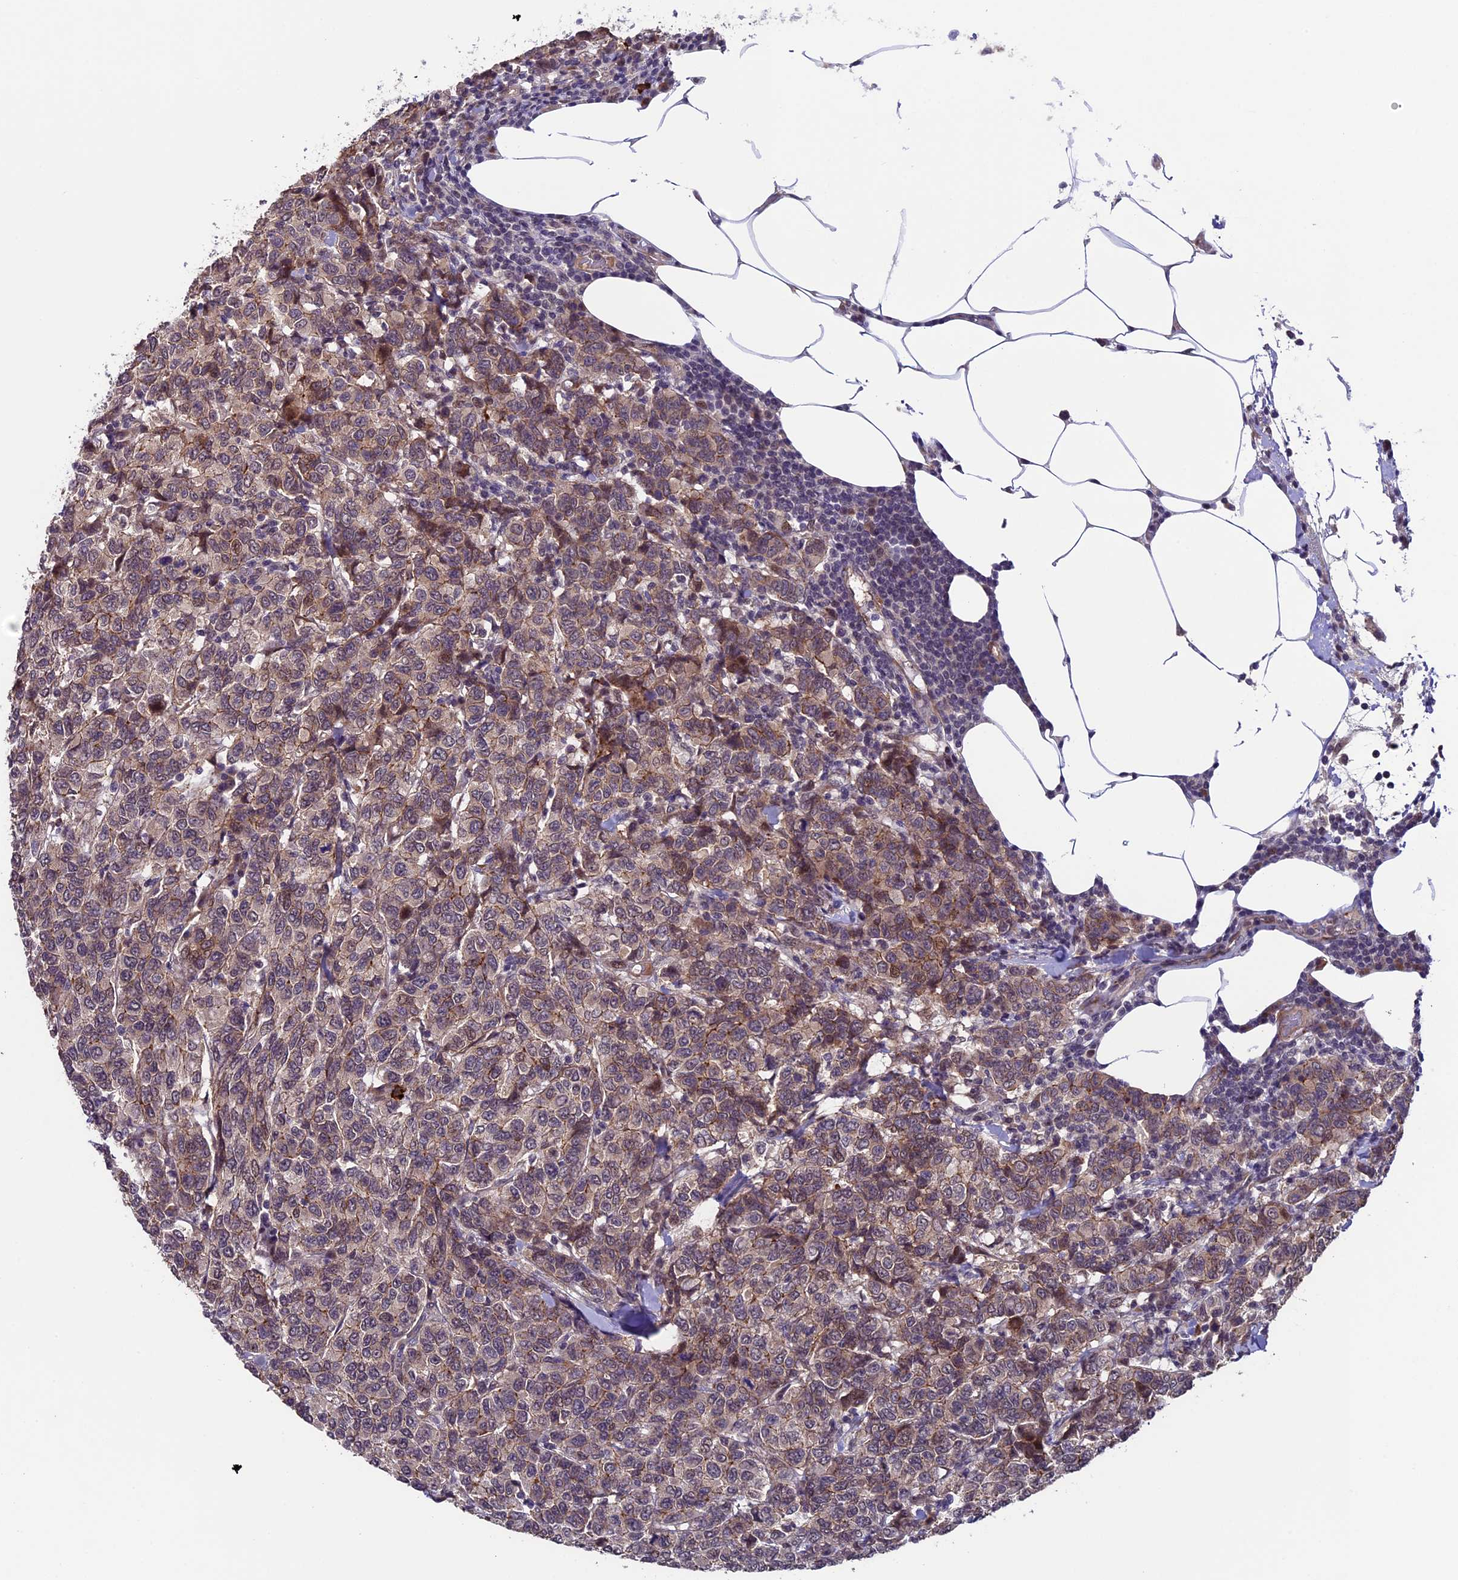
{"staining": {"intensity": "weak", "quantity": ">75%", "location": "cytoplasmic/membranous"}, "tissue": "breast cancer", "cell_type": "Tumor cells", "image_type": "cancer", "snomed": [{"axis": "morphology", "description": "Duct carcinoma"}, {"axis": "topography", "description": "Breast"}], "caption": "Protein staining of intraductal carcinoma (breast) tissue demonstrates weak cytoplasmic/membranous staining in about >75% of tumor cells.", "gene": "SIPA1L3", "patient": {"sex": "female", "age": 55}}